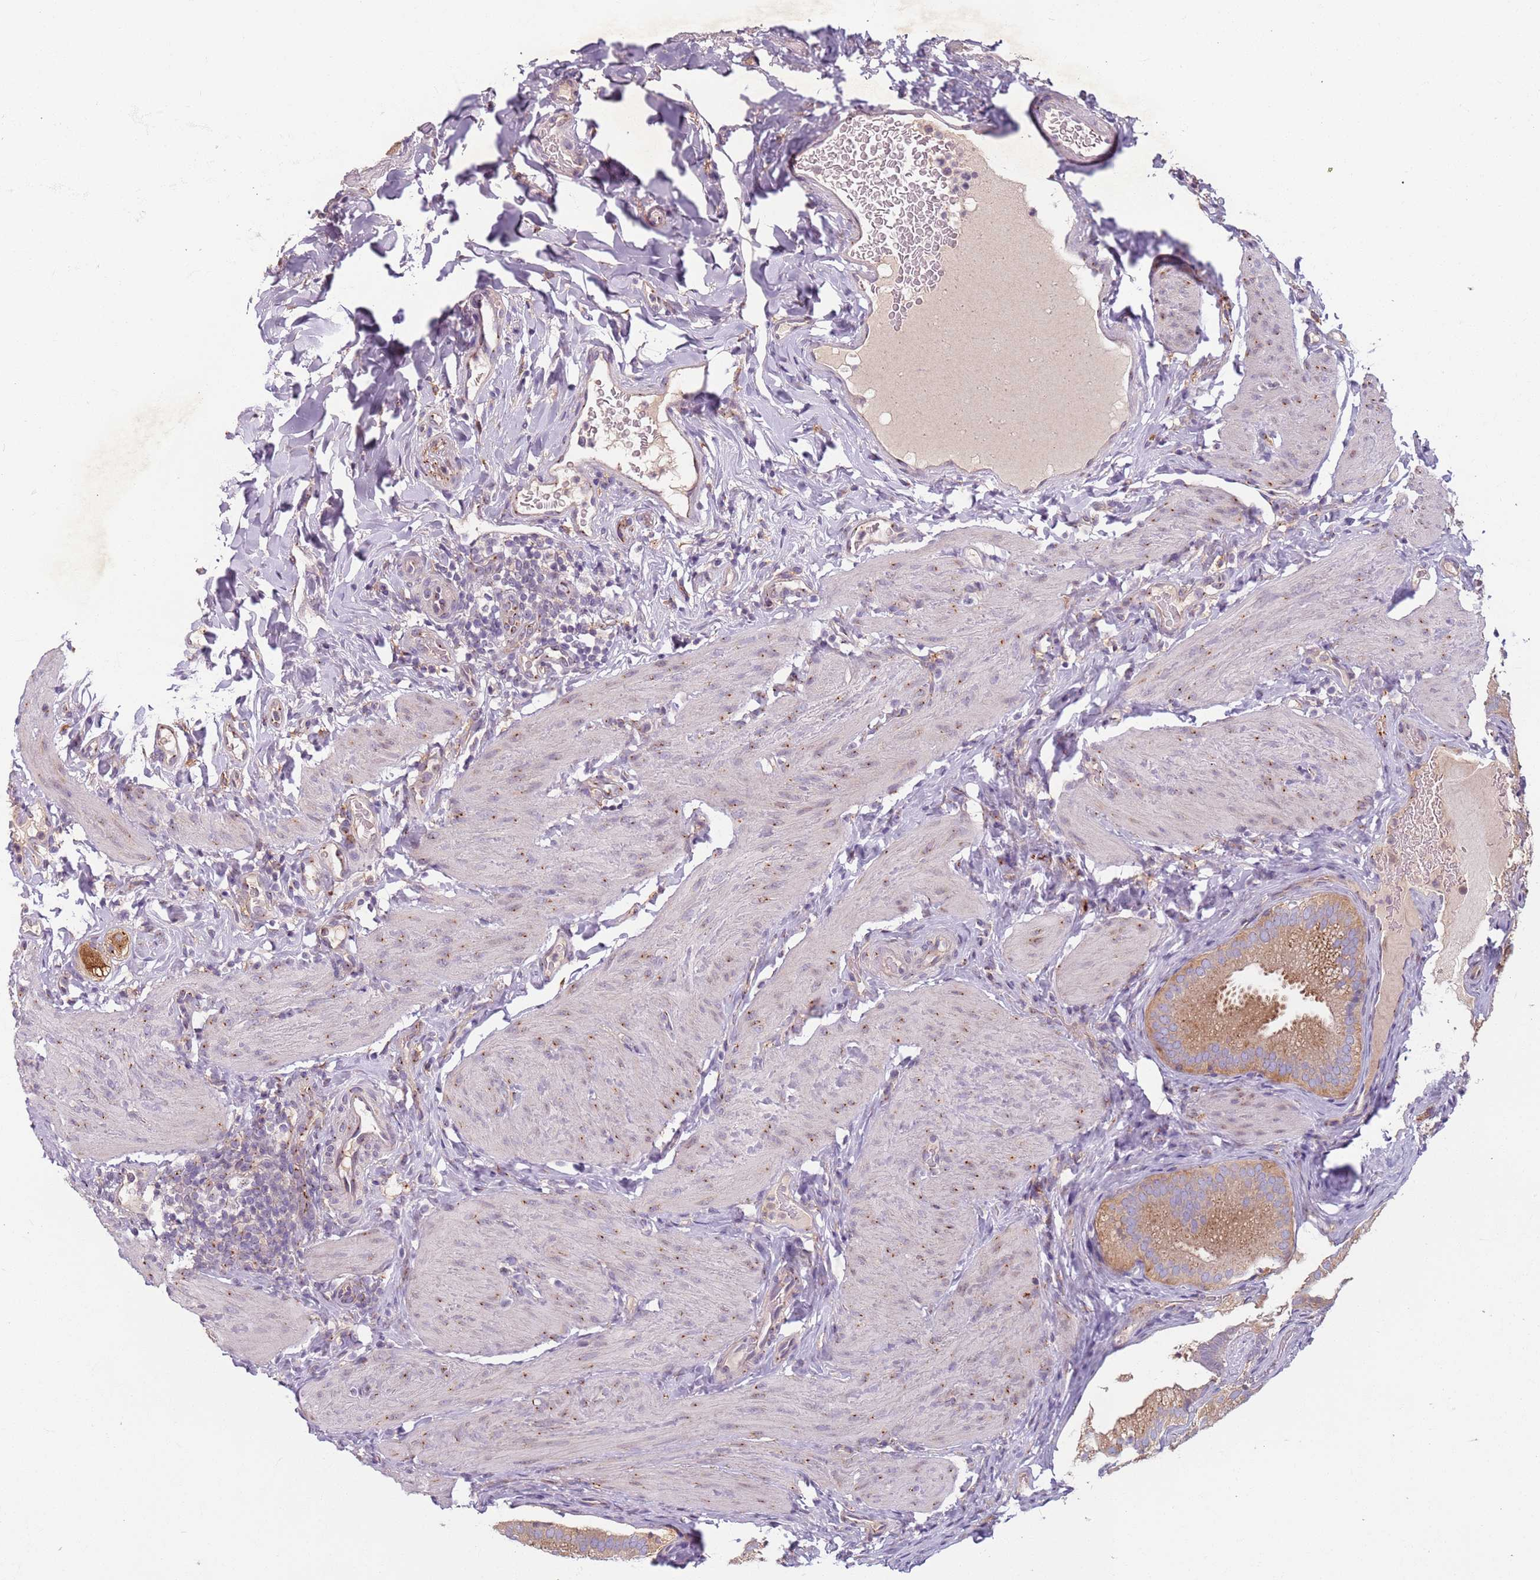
{"staining": {"intensity": "moderate", "quantity": ">75%", "location": "cytoplasmic/membranous"}, "tissue": "gallbladder", "cell_type": "Glandular cells", "image_type": "normal", "snomed": [{"axis": "morphology", "description": "Normal tissue, NOS"}, {"axis": "topography", "description": "Gallbladder"}], "caption": "Gallbladder stained with immunohistochemistry (IHC) shows moderate cytoplasmic/membranous staining in about >75% of glandular cells. The protein is shown in brown color, while the nuclei are stained blue.", "gene": "AKTIP", "patient": {"sex": "female", "age": 30}}